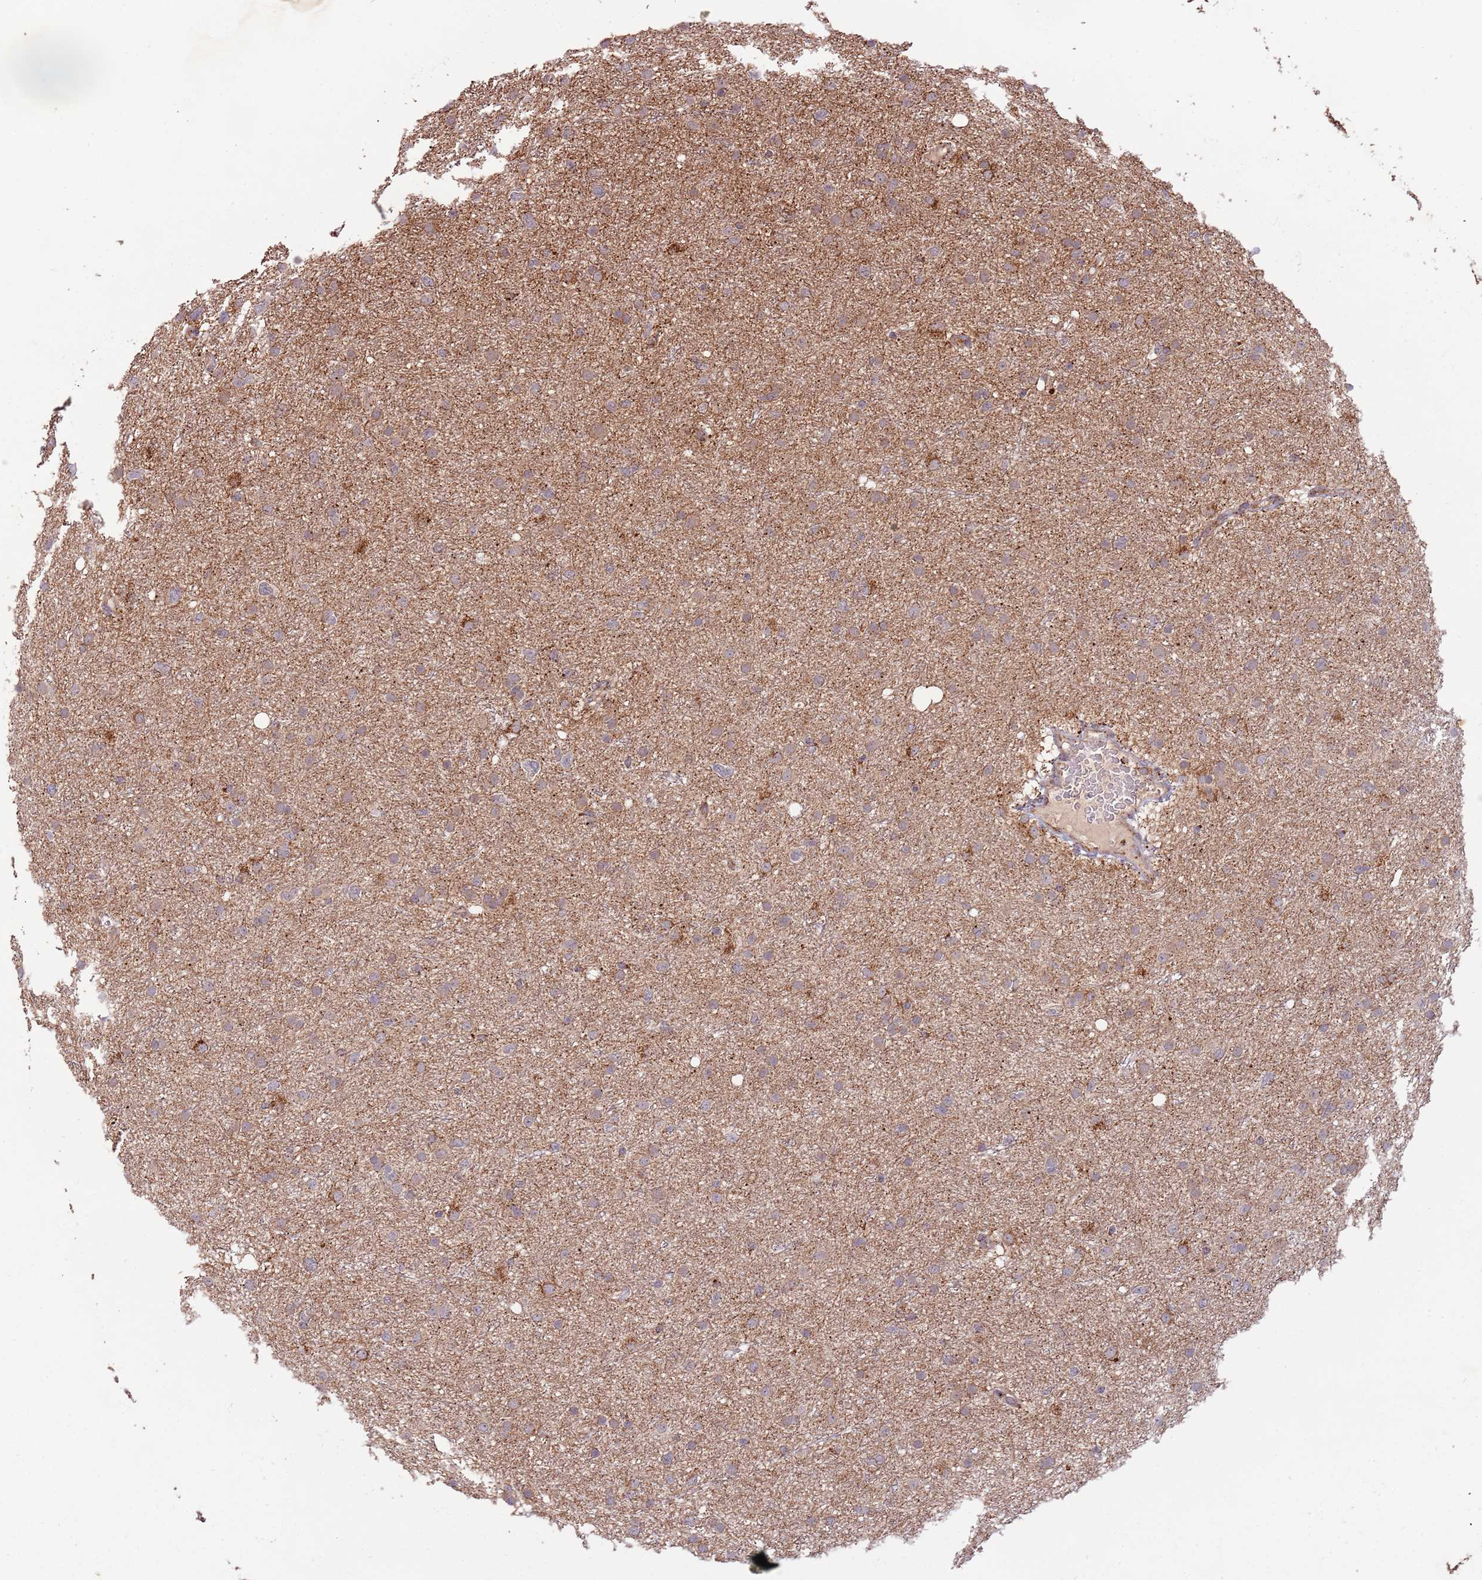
{"staining": {"intensity": "moderate", "quantity": "<25%", "location": "cytoplasmic/membranous"}, "tissue": "glioma", "cell_type": "Tumor cells", "image_type": "cancer", "snomed": [{"axis": "morphology", "description": "Glioma, malignant, Low grade"}, {"axis": "topography", "description": "Cerebral cortex"}], "caption": "Brown immunohistochemical staining in human glioma demonstrates moderate cytoplasmic/membranous expression in about <25% of tumor cells.", "gene": "ULK3", "patient": {"sex": "female", "age": 39}}